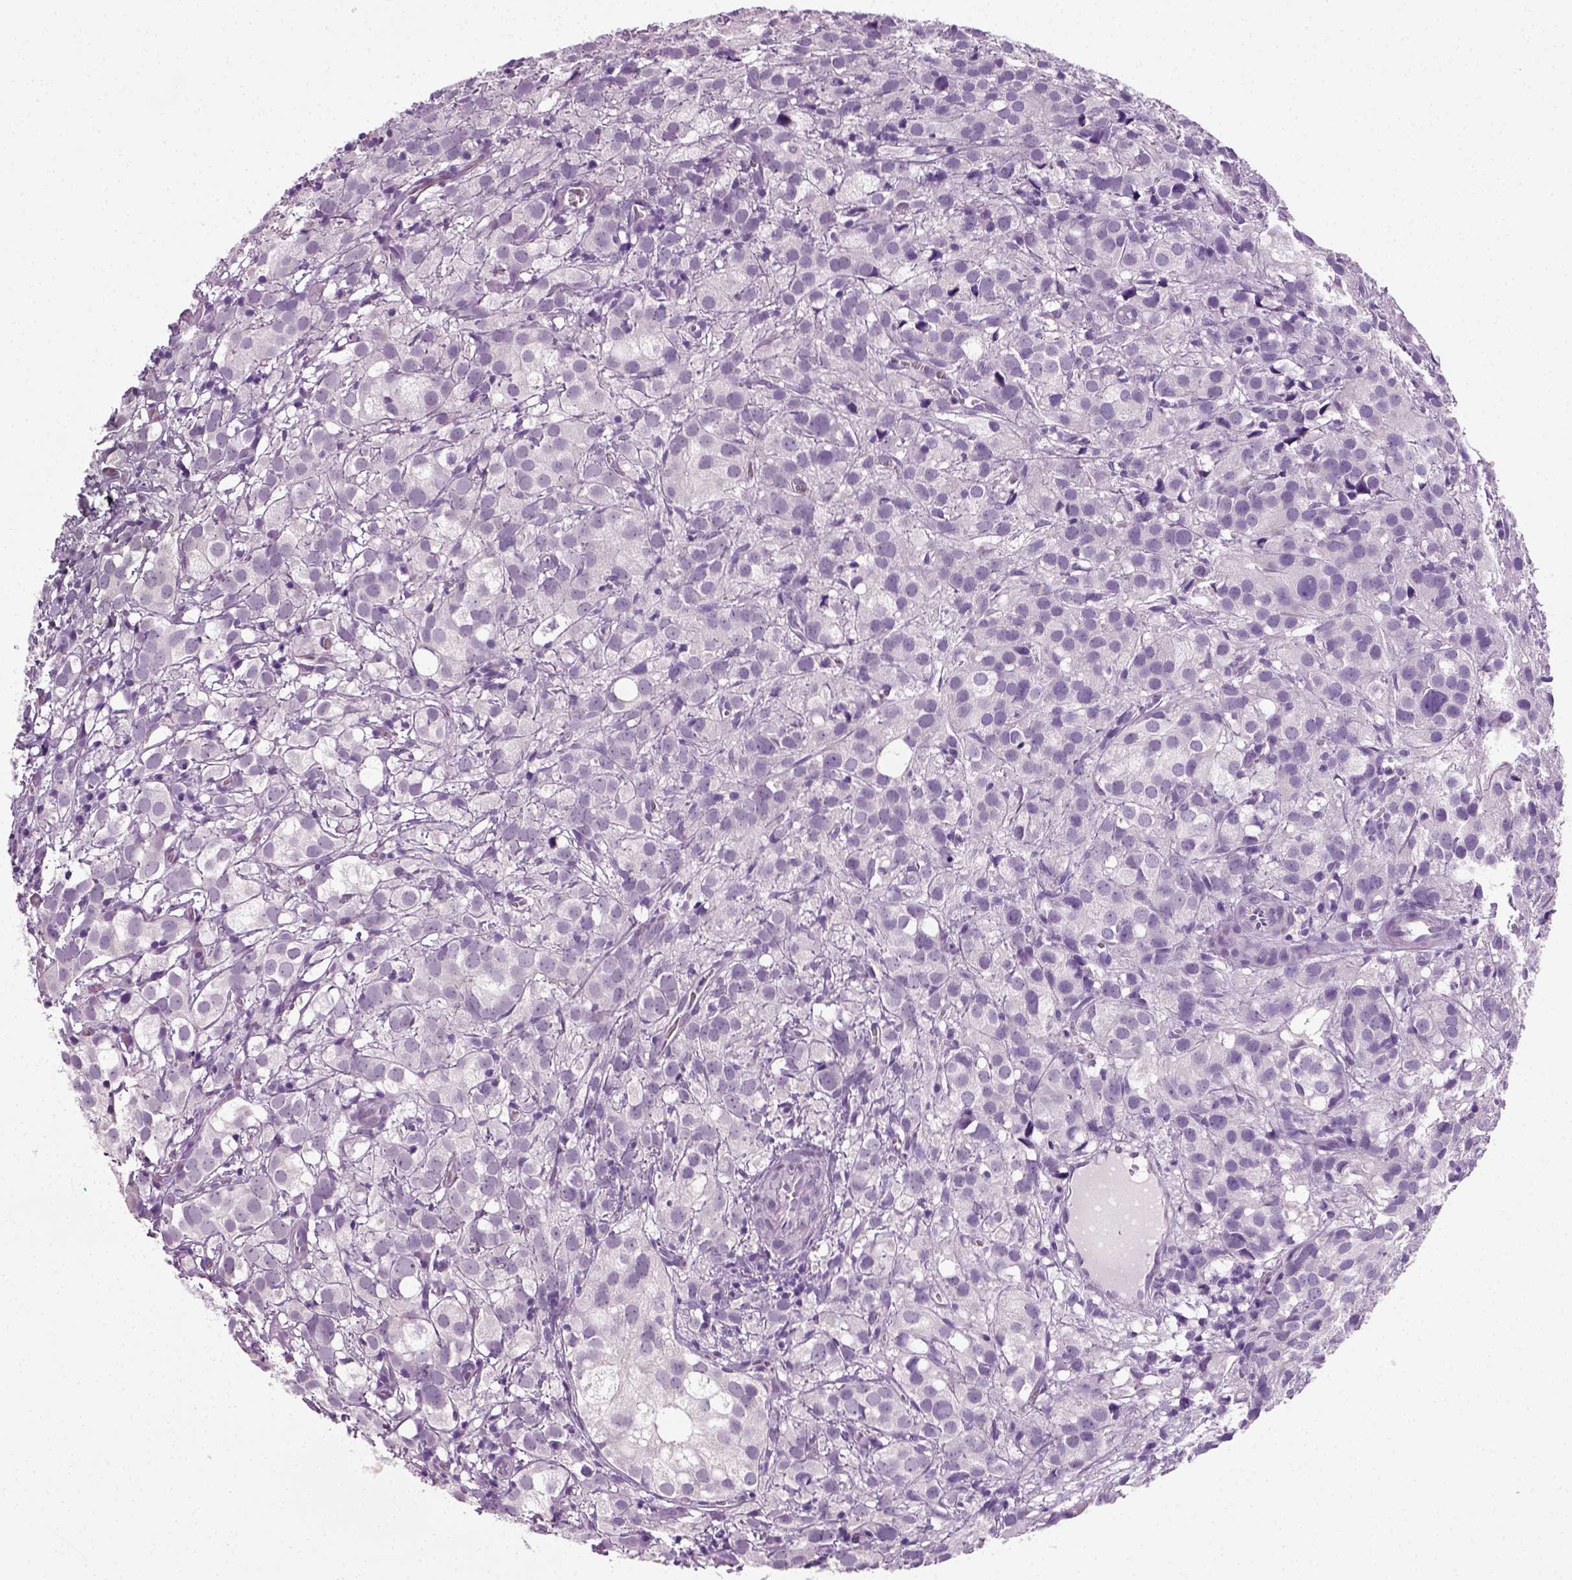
{"staining": {"intensity": "negative", "quantity": "none", "location": "none"}, "tissue": "prostate cancer", "cell_type": "Tumor cells", "image_type": "cancer", "snomed": [{"axis": "morphology", "description": "Adenocarcinoma, High grade"}, {"axis": "topography", "description": "Prostate"}], "caption": "Immunohistochemistry (IHC) photomicrograph of neoplastic tissue: prostate cancer (high-grade adenocarcinoma) stained with DAB demonstrates no significant protein positivity in tumor cells.", "gene": "SPATA31E1", "patient": {"sex": "male", "age": 86}}